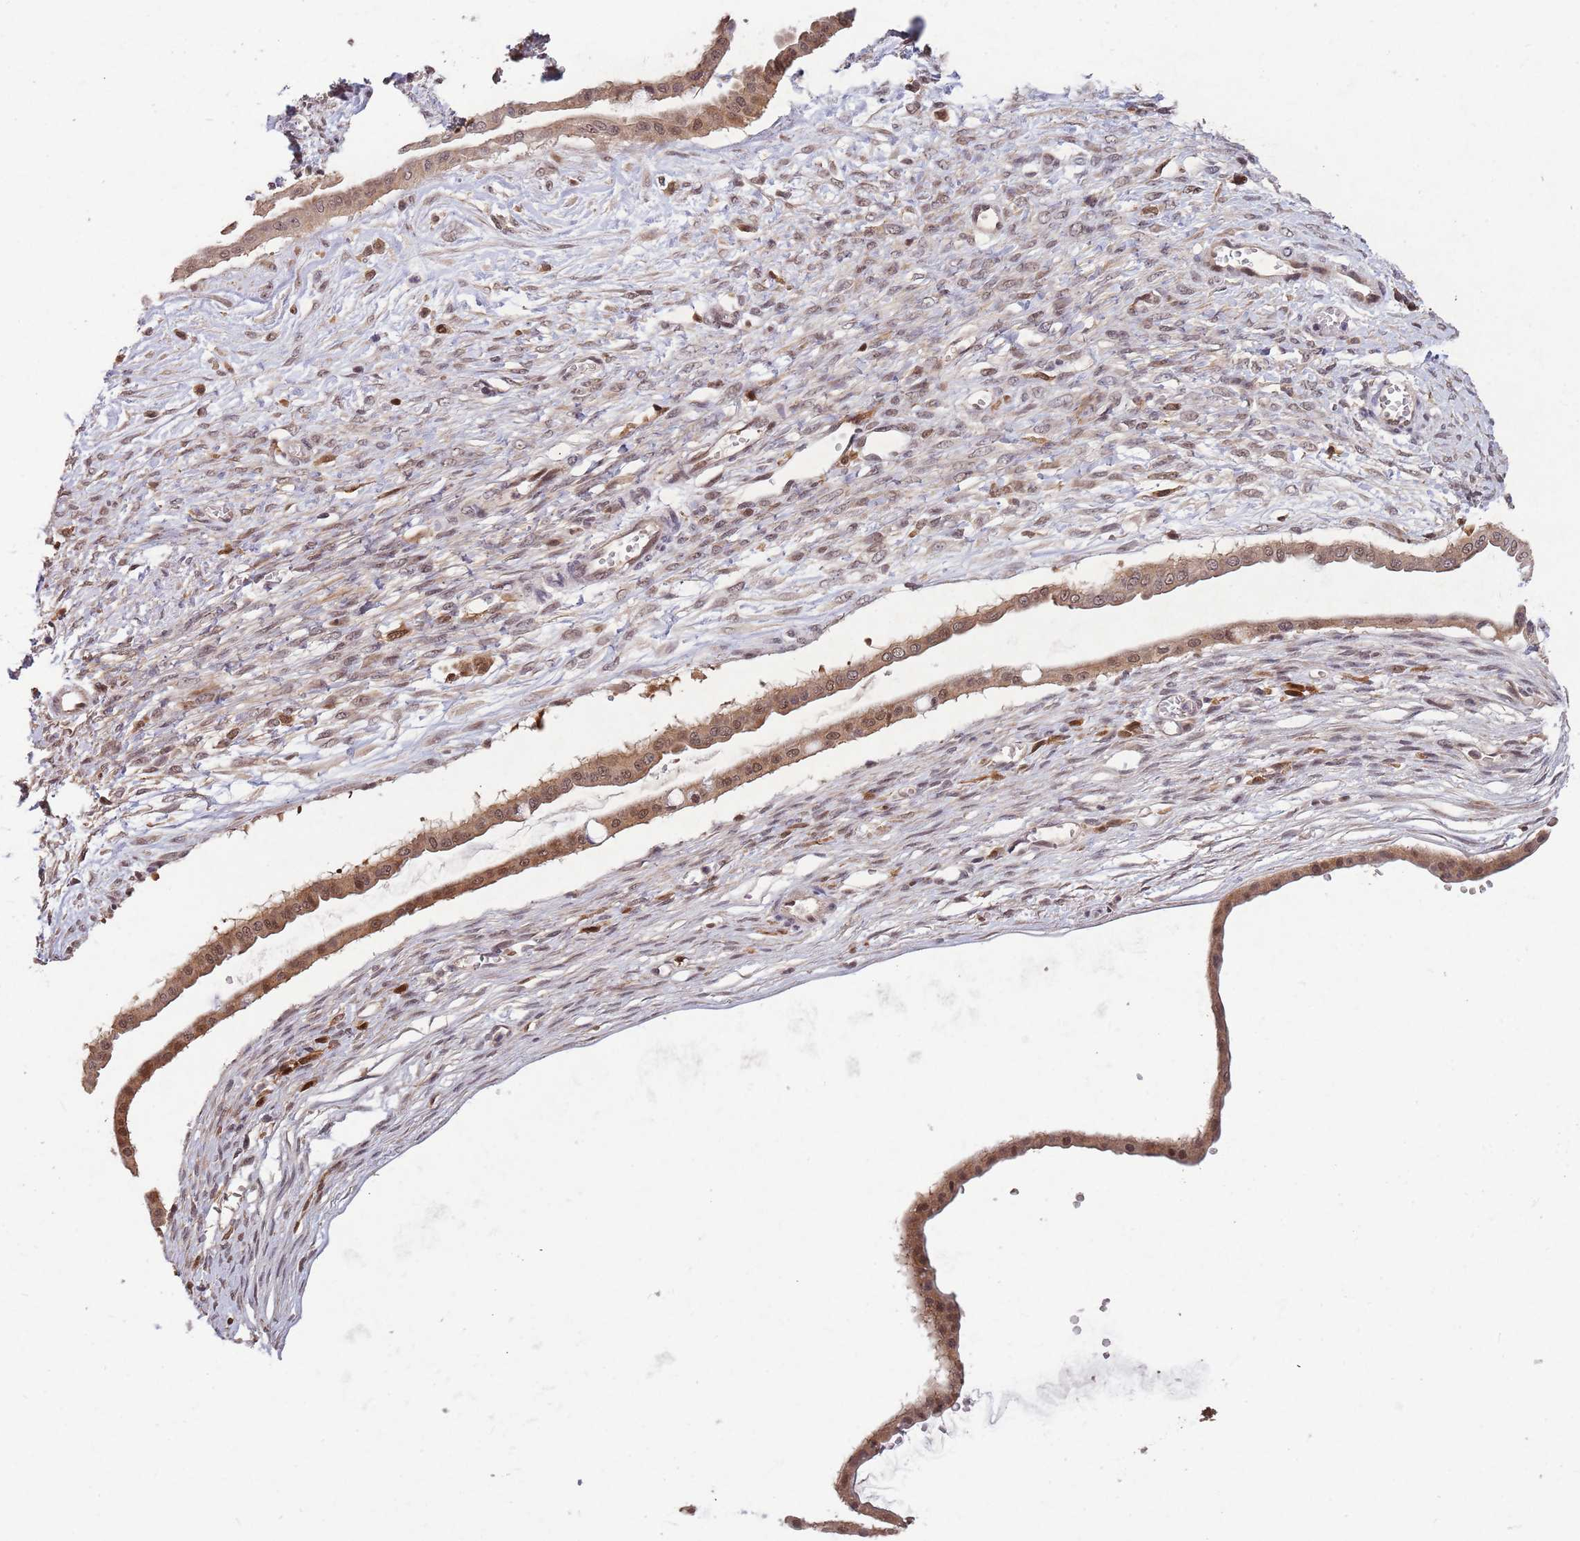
{"staining": {"intensity": "moderate", "quantity": ">75%", "location": "cytoplasmic/membranous,nuclear"}, "tissue": "ovarian cancer", "cell_type": "Tumor cells", "image_type": "cancer", "snomed": [{"axis": "morphology", "description": "Cystadenocarcinoma, mucinous, NOS"}, {"axis": "topography", "description": "Ovary"}], "caption": "IHC image of human mucinous cystadenocarcinoma (ovarian) stained for a protein (brown), which shows medium levels of moderate cytoplasmic/membranous and nuclear positivity in about >75% of tumor cells.", "gene": "ZNF639", "patient": {"sex": "female", "age": 73}}